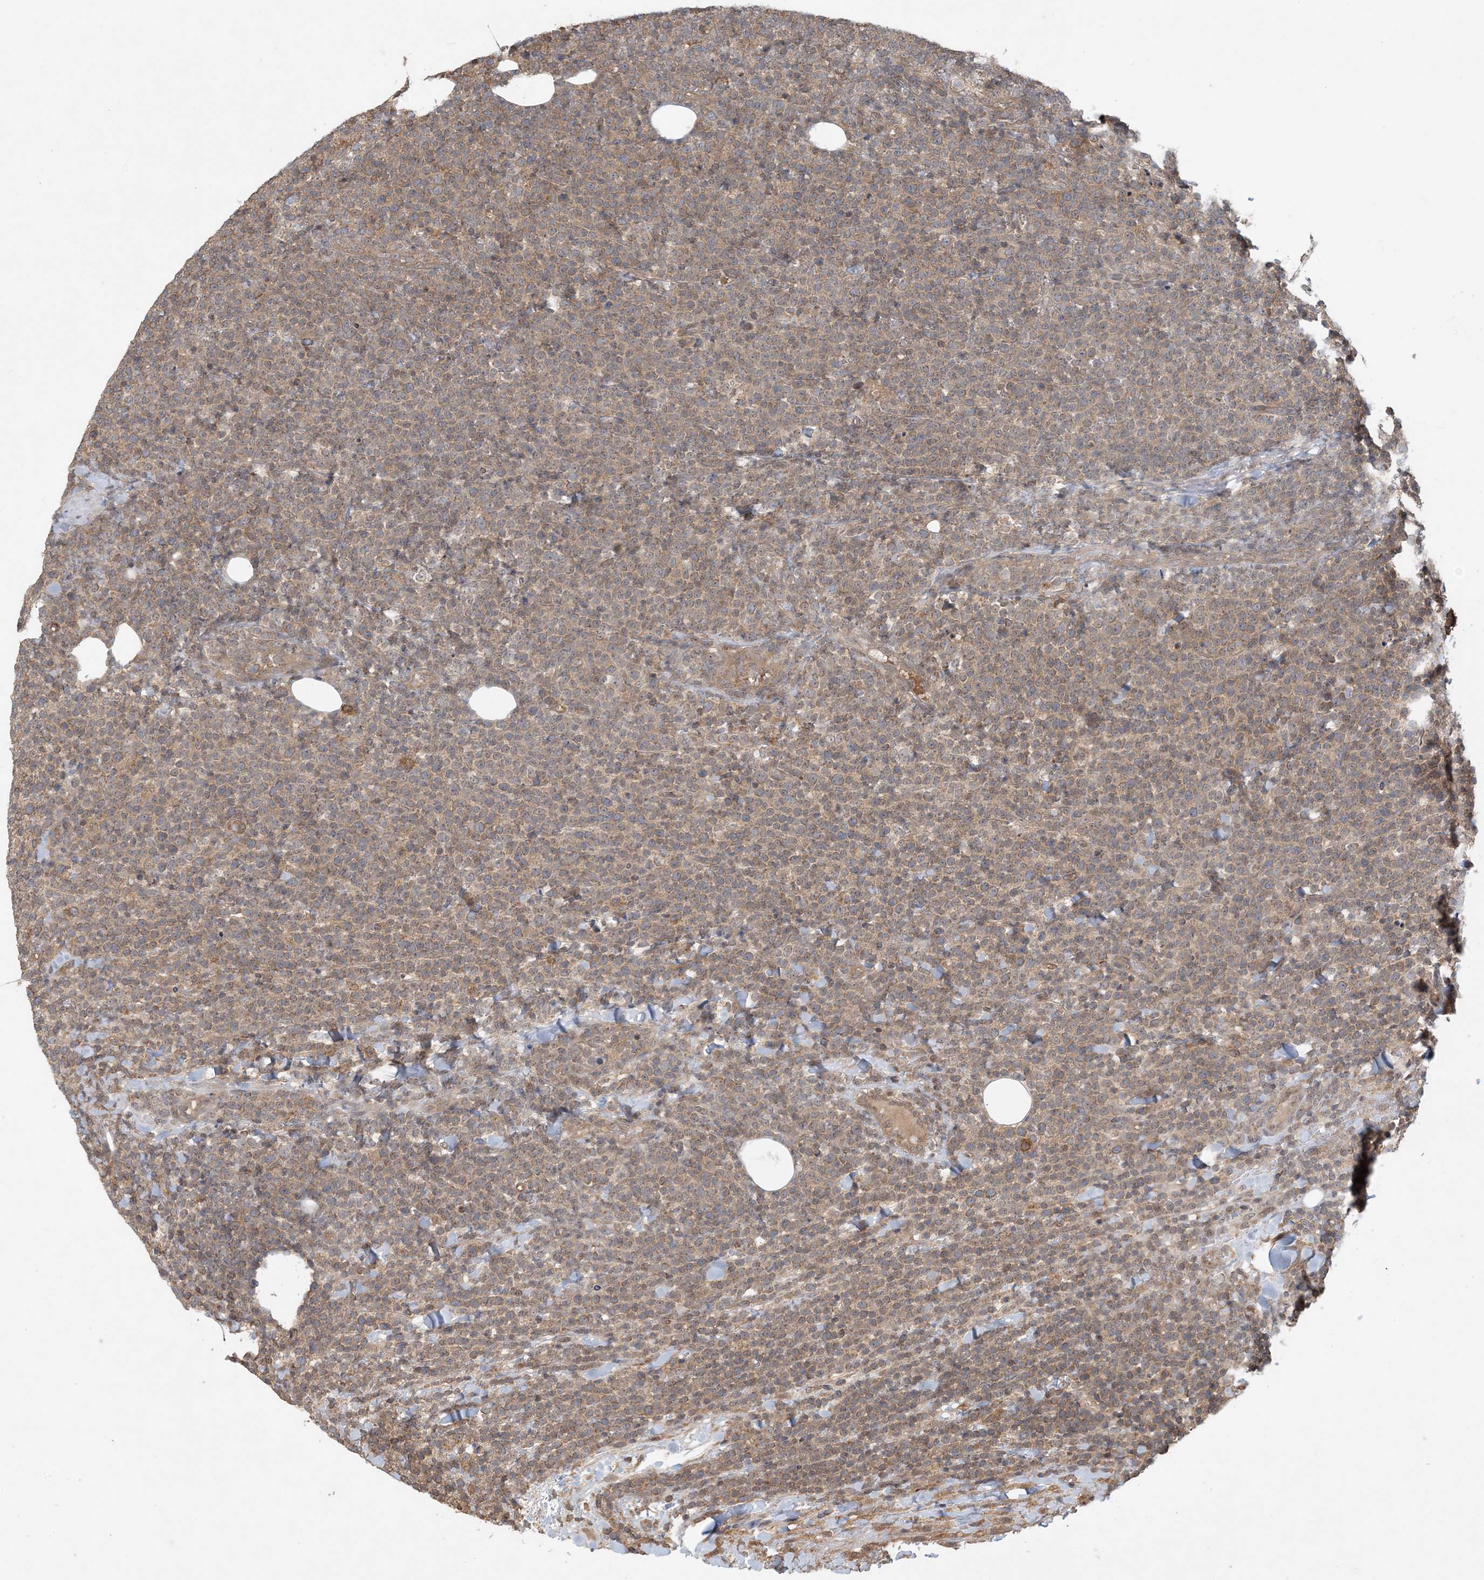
{"staining": {"intensity": "weak", "quantity": "25%-75%", "location": "cytoplasmic/membranous"}, "tissue": "lymphoma", "cell_type": "Tumor cells", "image_type": "cancer", "snomed": [{"axis": "morphology", "description": "Malignant lymphoma, non-Hodgkin's type, High grade"}, {"axis": "topography", "description": "Lymph node"}], "caption": "Protein staining by immunohistochemistry (IHC) exhibits weak cytoplasmic/membranous expression in approximately 25%-75% of tumor cells in high-grade malignant lymphoma, non-Hodgkin's type.", "gene": "OBI1", "patient": {"sex": "male", "age": 61}}